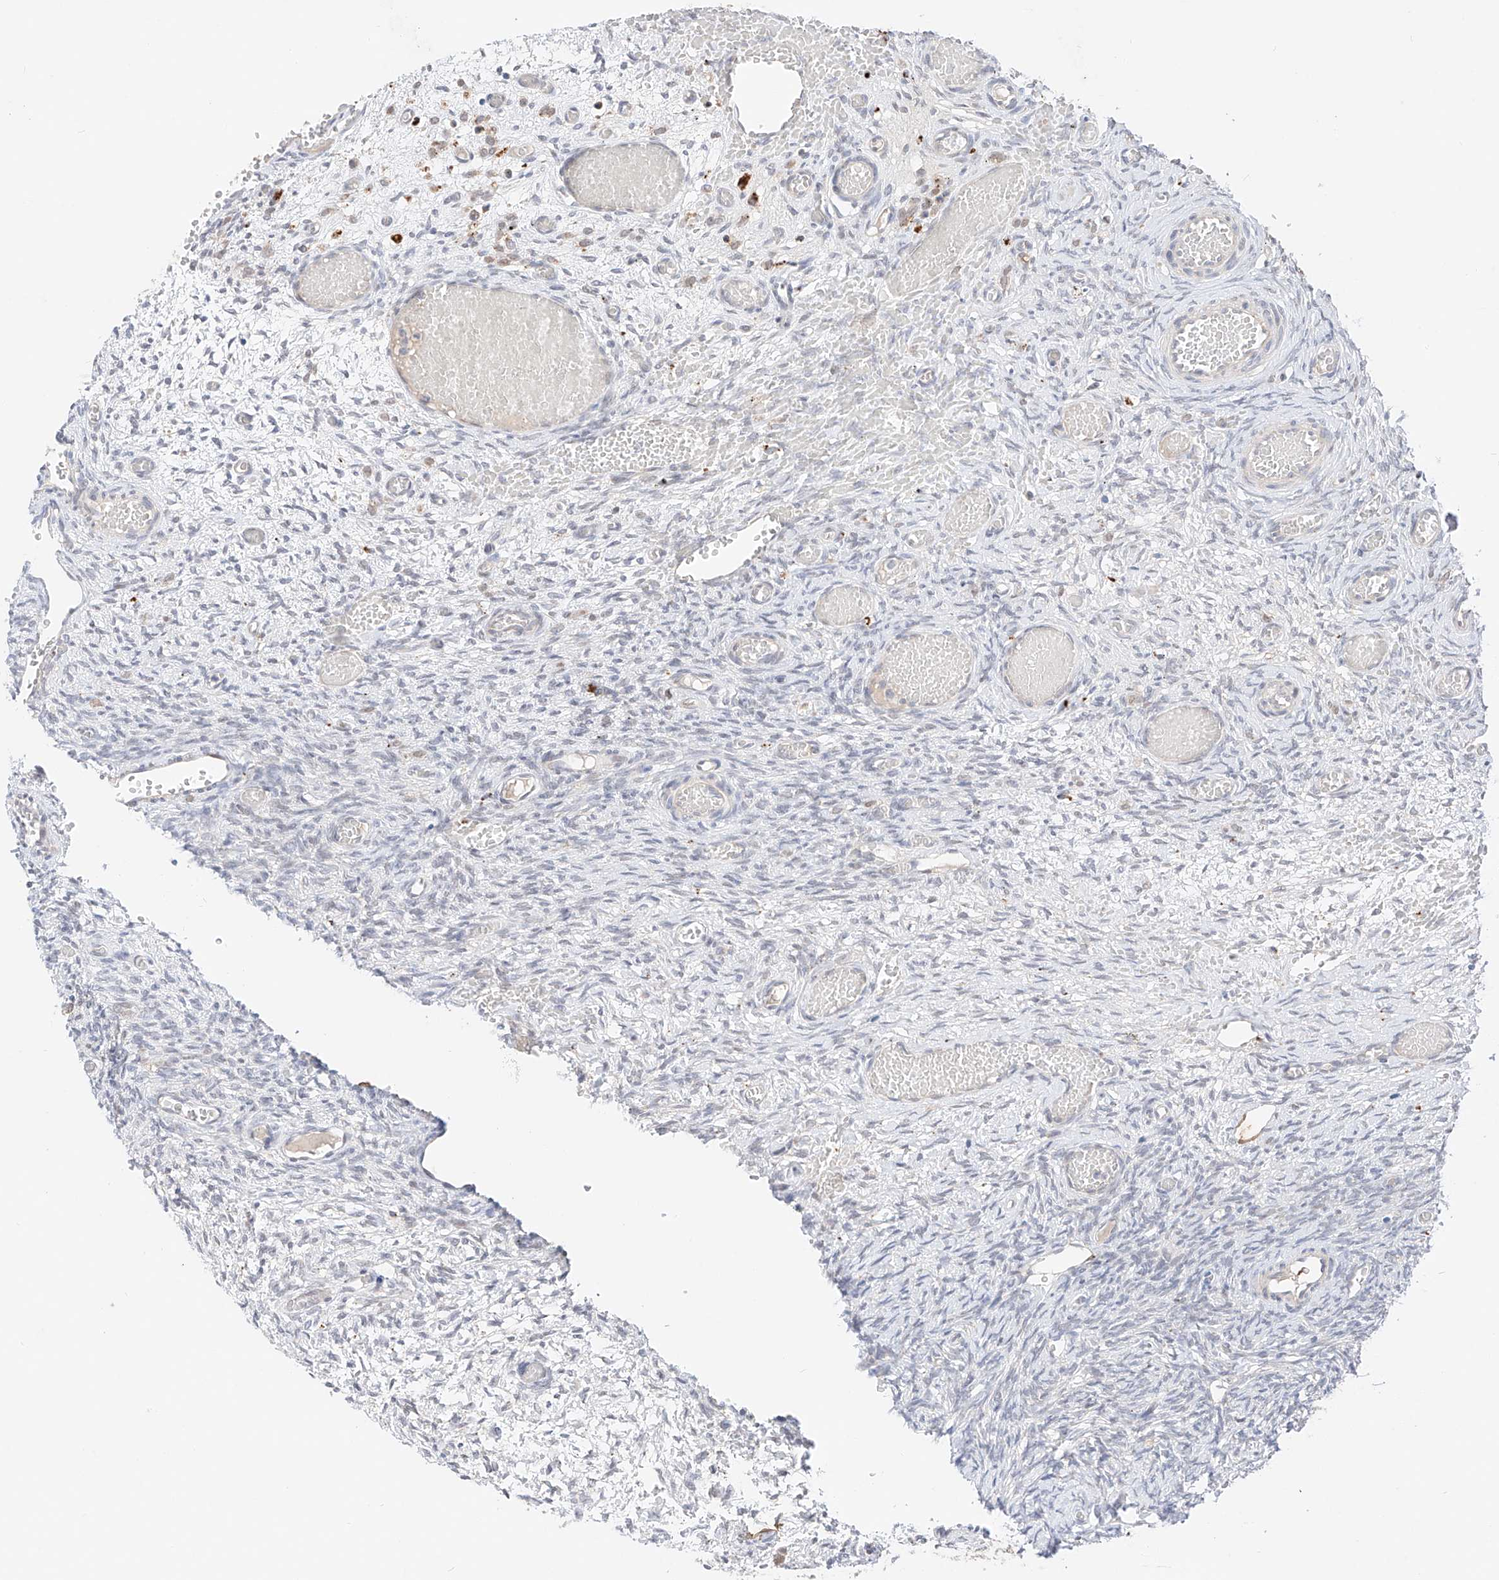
{"staining": {"intensity": "negative", "quantity": "none", "location": "none"}, "tissue": "ovary", "cell_type": "Ovarian stroma cells", "image_type": "normal", "snomed": [{"axis": "morphology", "description": "Adenocarcinoma, NOS"}, {"axis": "topography", "description": "Endometrium"}], "caption": "Photomicrograph shows no significant protein expression in ovarian stroma cells of benign ovary.", "gene": "GCNT1", "patient": {"sex": "female", "age": 32}}